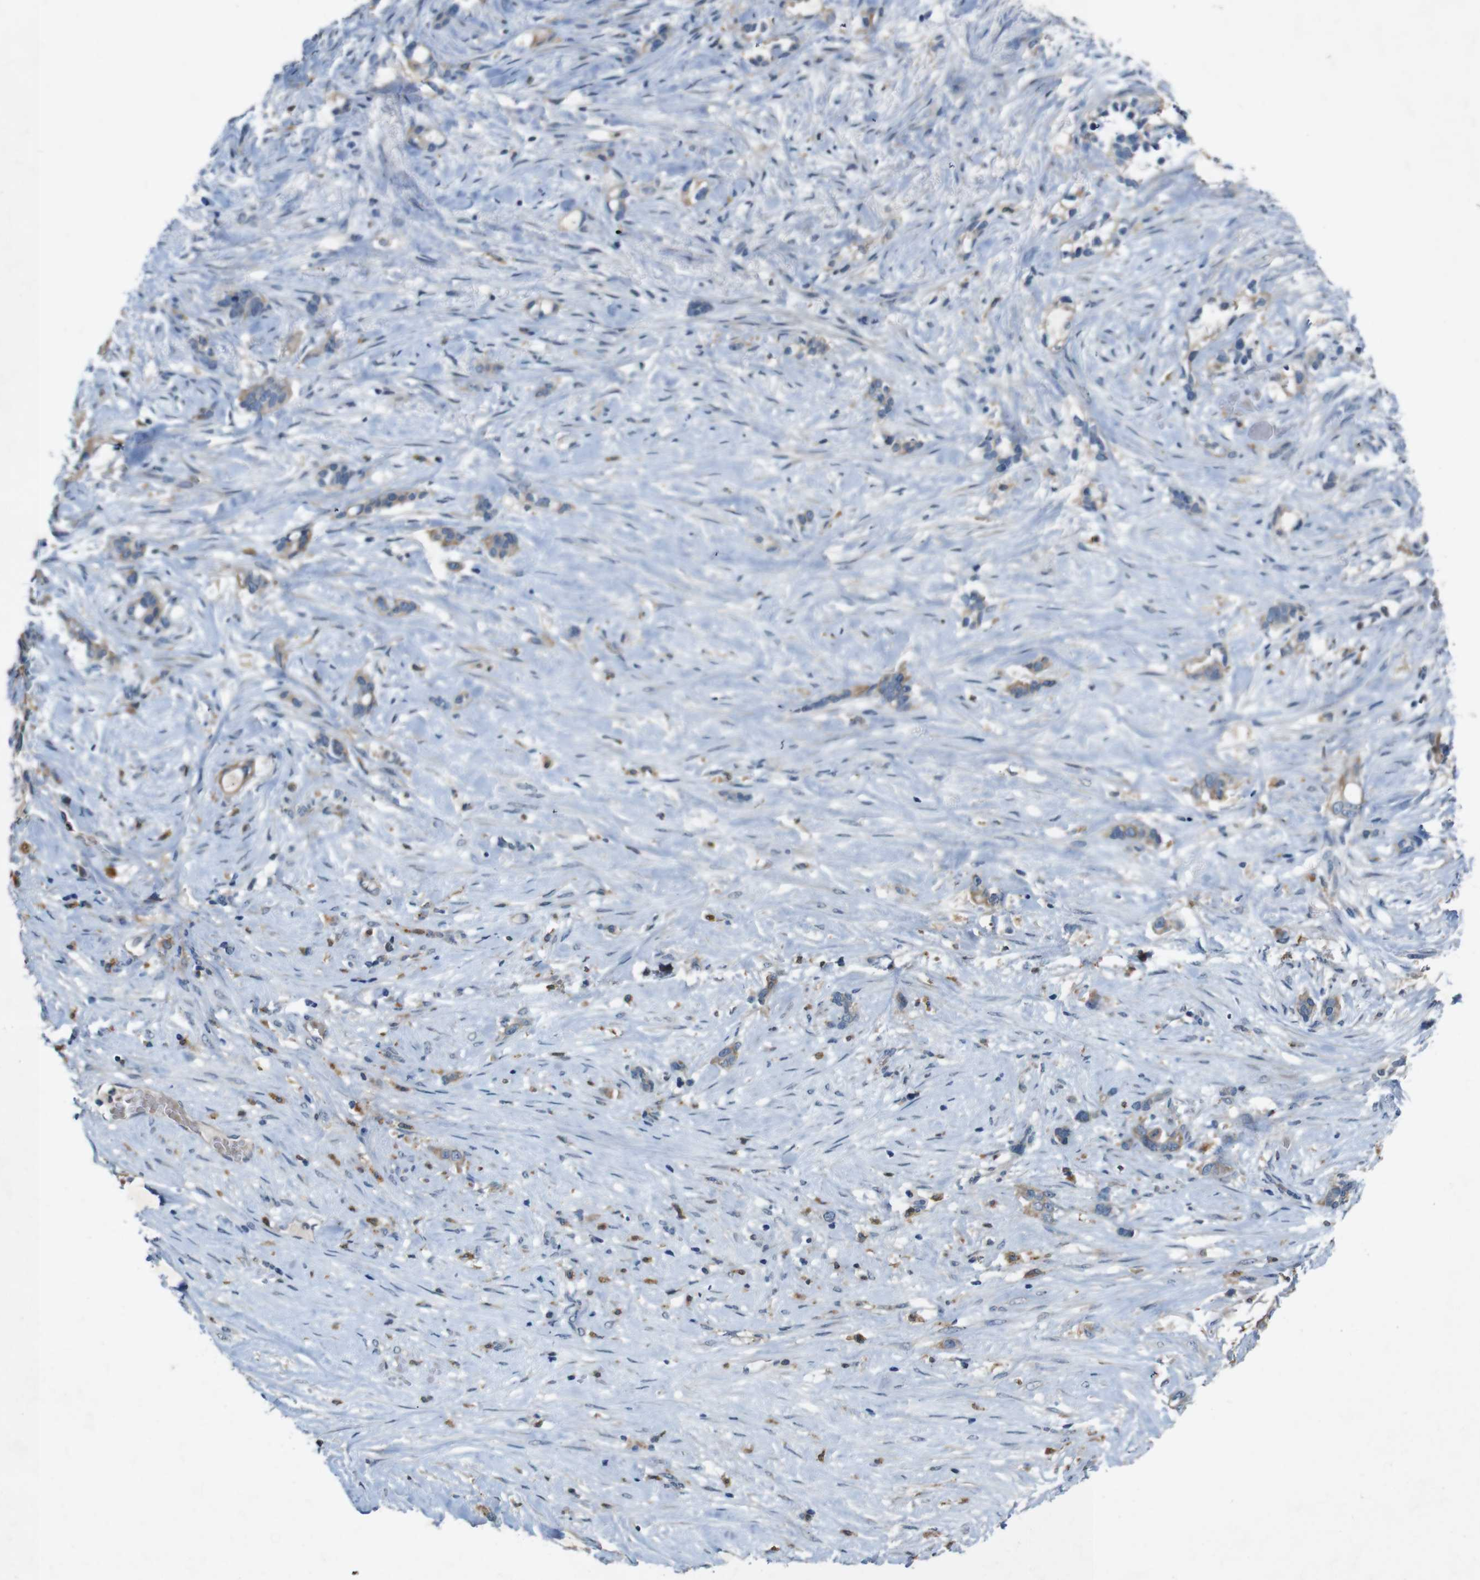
{"staining": {"intensity": "weak", "quantity": ">75%", "location": "cytoplasmic/membranous"}, "tissue": "liver cancer", "cell_type": "Tumor cells", "image_type": "cancer", "snomed": [{"axis": "morphology", "description": "Cholangiocarcinoma"}, {"axis": "topography", "description": "Liver"}], "caption": "An image of liver cancer stained for a protein exhibits weak cytoplasmic/membranous brown staining in tumor cells.", "gene": "MOGAT3", "patient": {"sex": "female", "age": 65}}